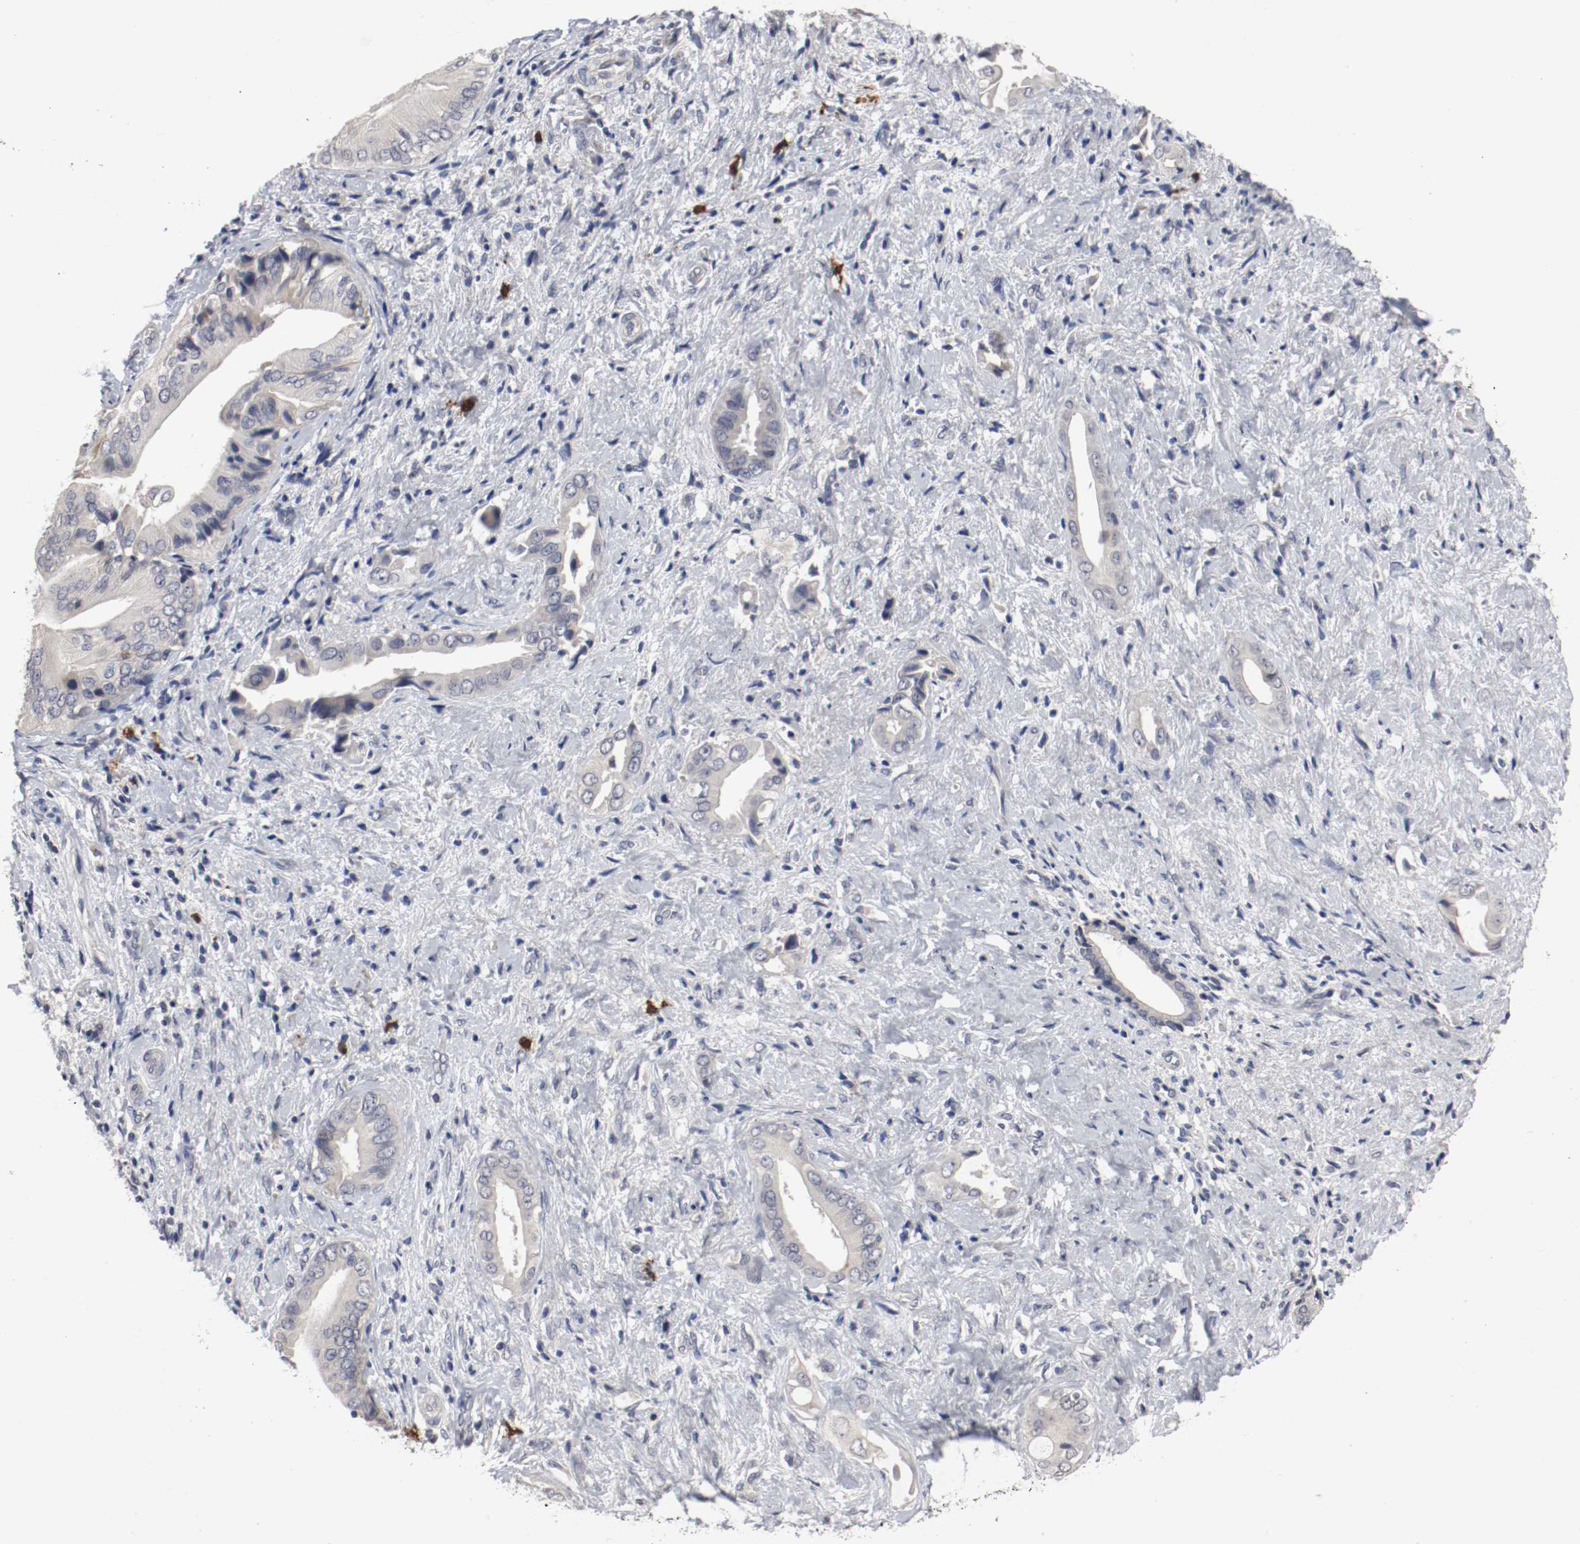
{"staining": {"intensity": "negative", "quantity": "none", "location": "none"}, "tissue": "liver cancer", "cell_type": "Tumor cells", "image_type": "cancer", "snomed": [{"axis": "morphology", "description": "Cholangiocarcinoma"}, {"axis": "topography", "description": "Liver"}], "caption": "Micrograph shows no protein staining in tumor cells of liver cholangiocarcinoma tissue.", "gene": "CEBPE", "patient": {"sex": "male", "age": 58}}